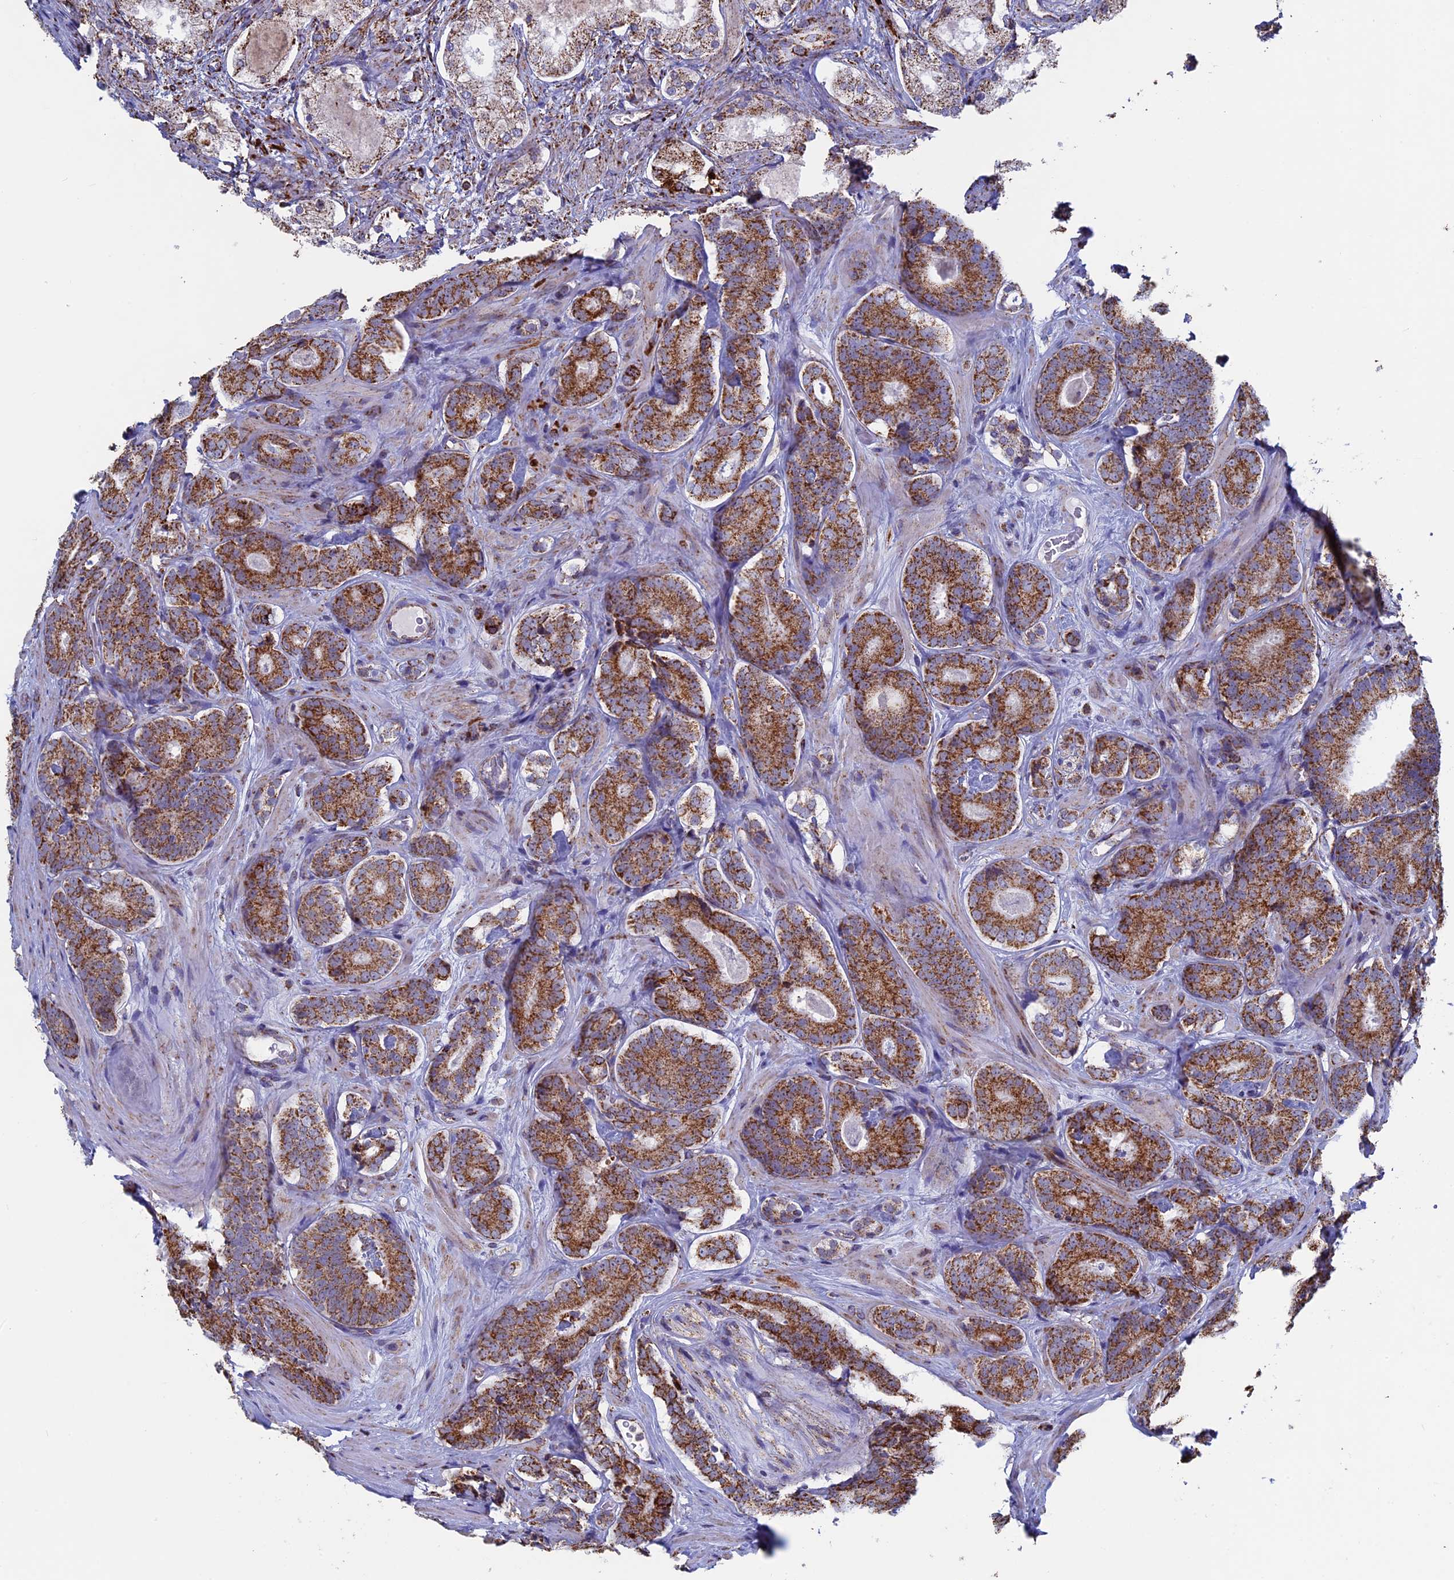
{"staining": {"intensity": "strong", "quantity": ">75%", "location": "cytoplasmic/membranous"}, "tissue": "prostate cancer", "cell_type": "Tumor cells", "image_type": "cancer", "snomed": [{"axis": "morphology", "description": "Adenocarcinoma, High grade"}, {"axis": "topography", "description": "Prostate"}], "caption": "A high-resolution photomicrograph shows IHC staining of prostate cancer, which exhibits strong cytoplasmic/membranous expression in about >75% of tumor cells.", "gene": "SEC24D", "patient": {"sex": "male", "age": 63}}